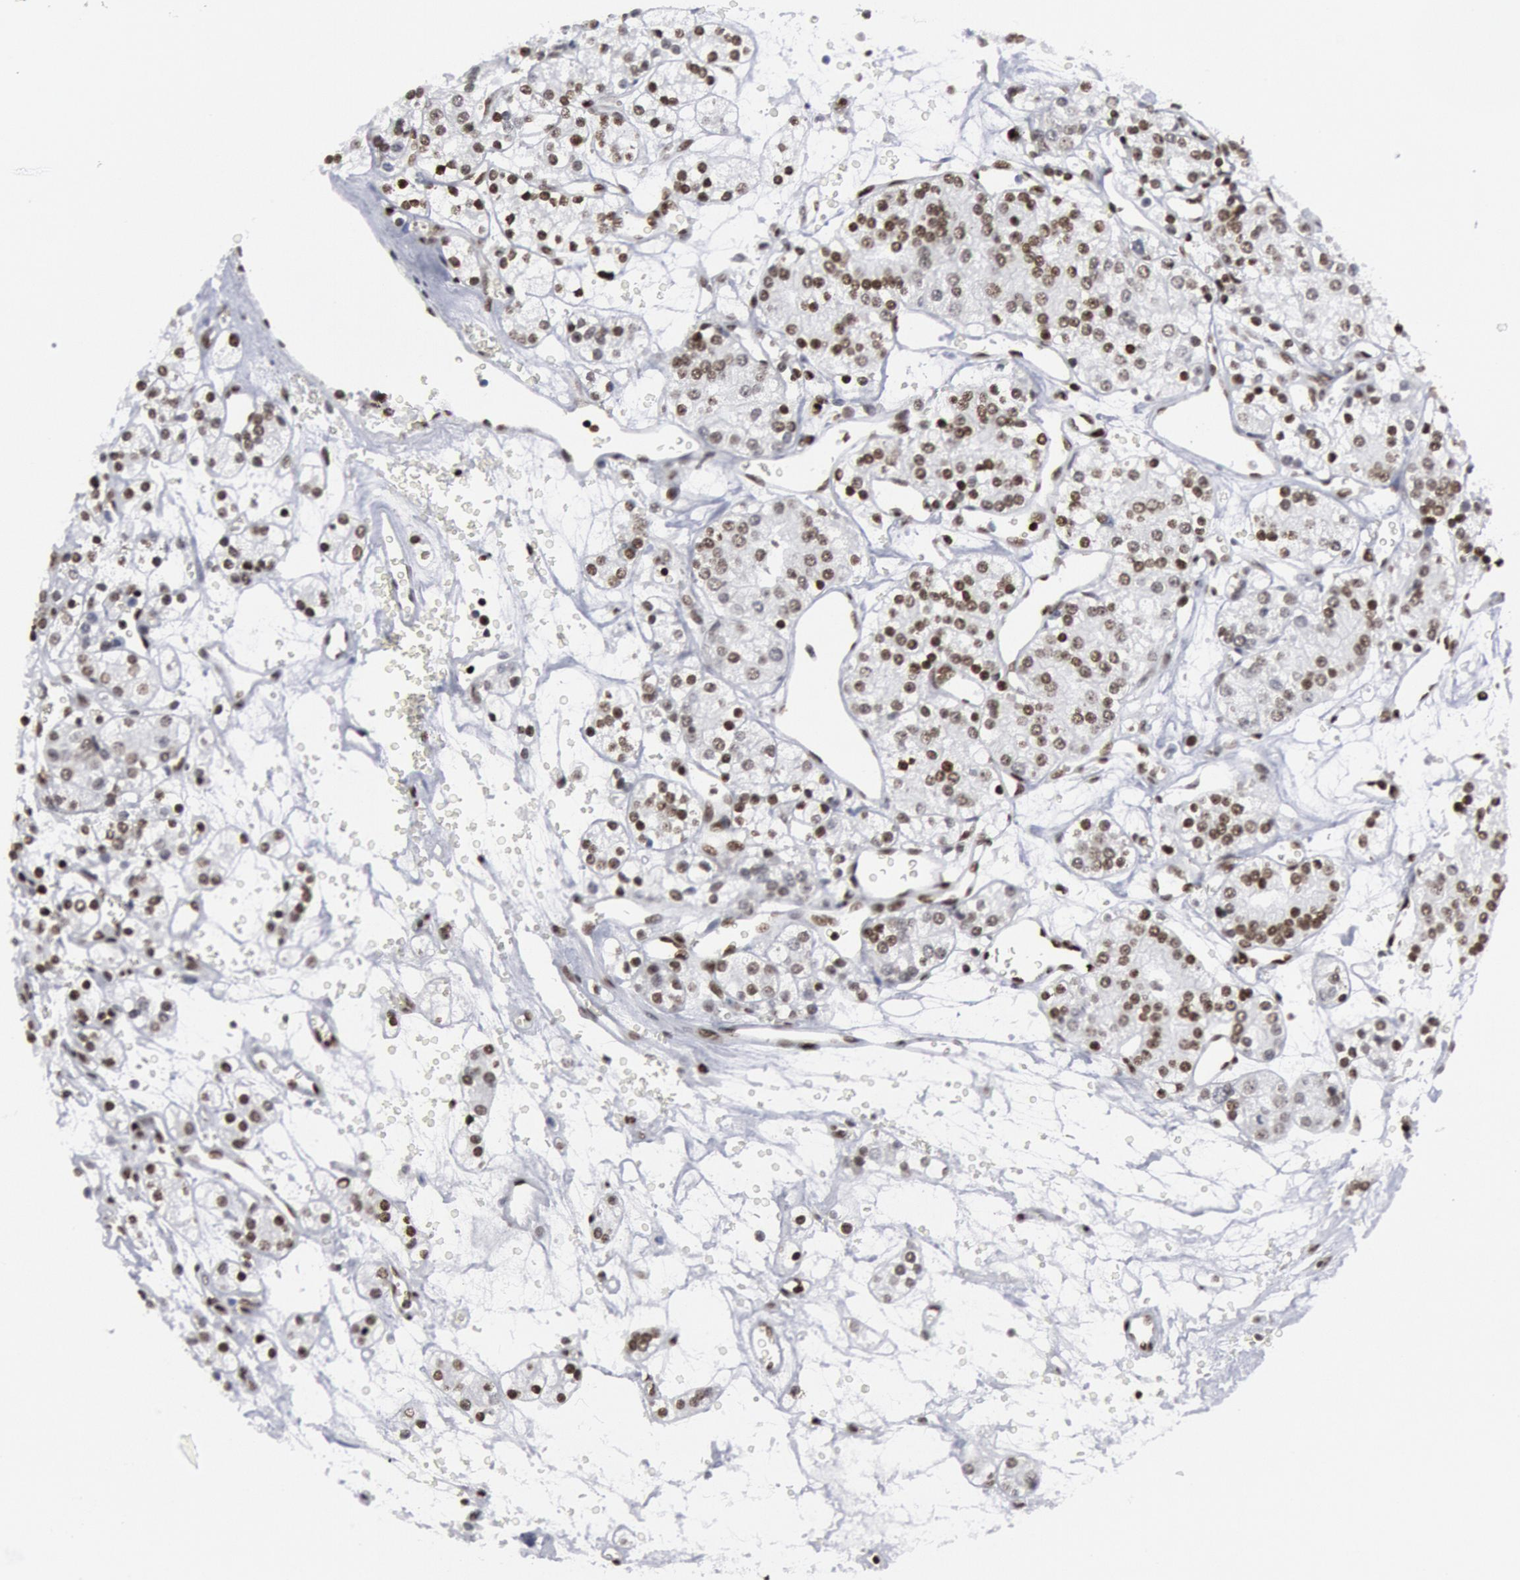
{"staining": {"intensity": "moderate", "quantity": ">75%", "location": "nuclear"}, "tissue": "renal cancer", "cell_type": "Tumor cells", "image_type": "cancer", "snomed": [{"axis": "morphology", "description": "Adenocarcinoma, NOS"}, {"axis": "topography", "description": "Kidney"}], "caption": "Moderate nuclear expression for a protein is present in approximately >75% of tumor cells of renal cancer (adenocarcinoma) using immunohistochemistry.", "gene": "MECP2", "patient": {"sex": "female", "age": 62}}